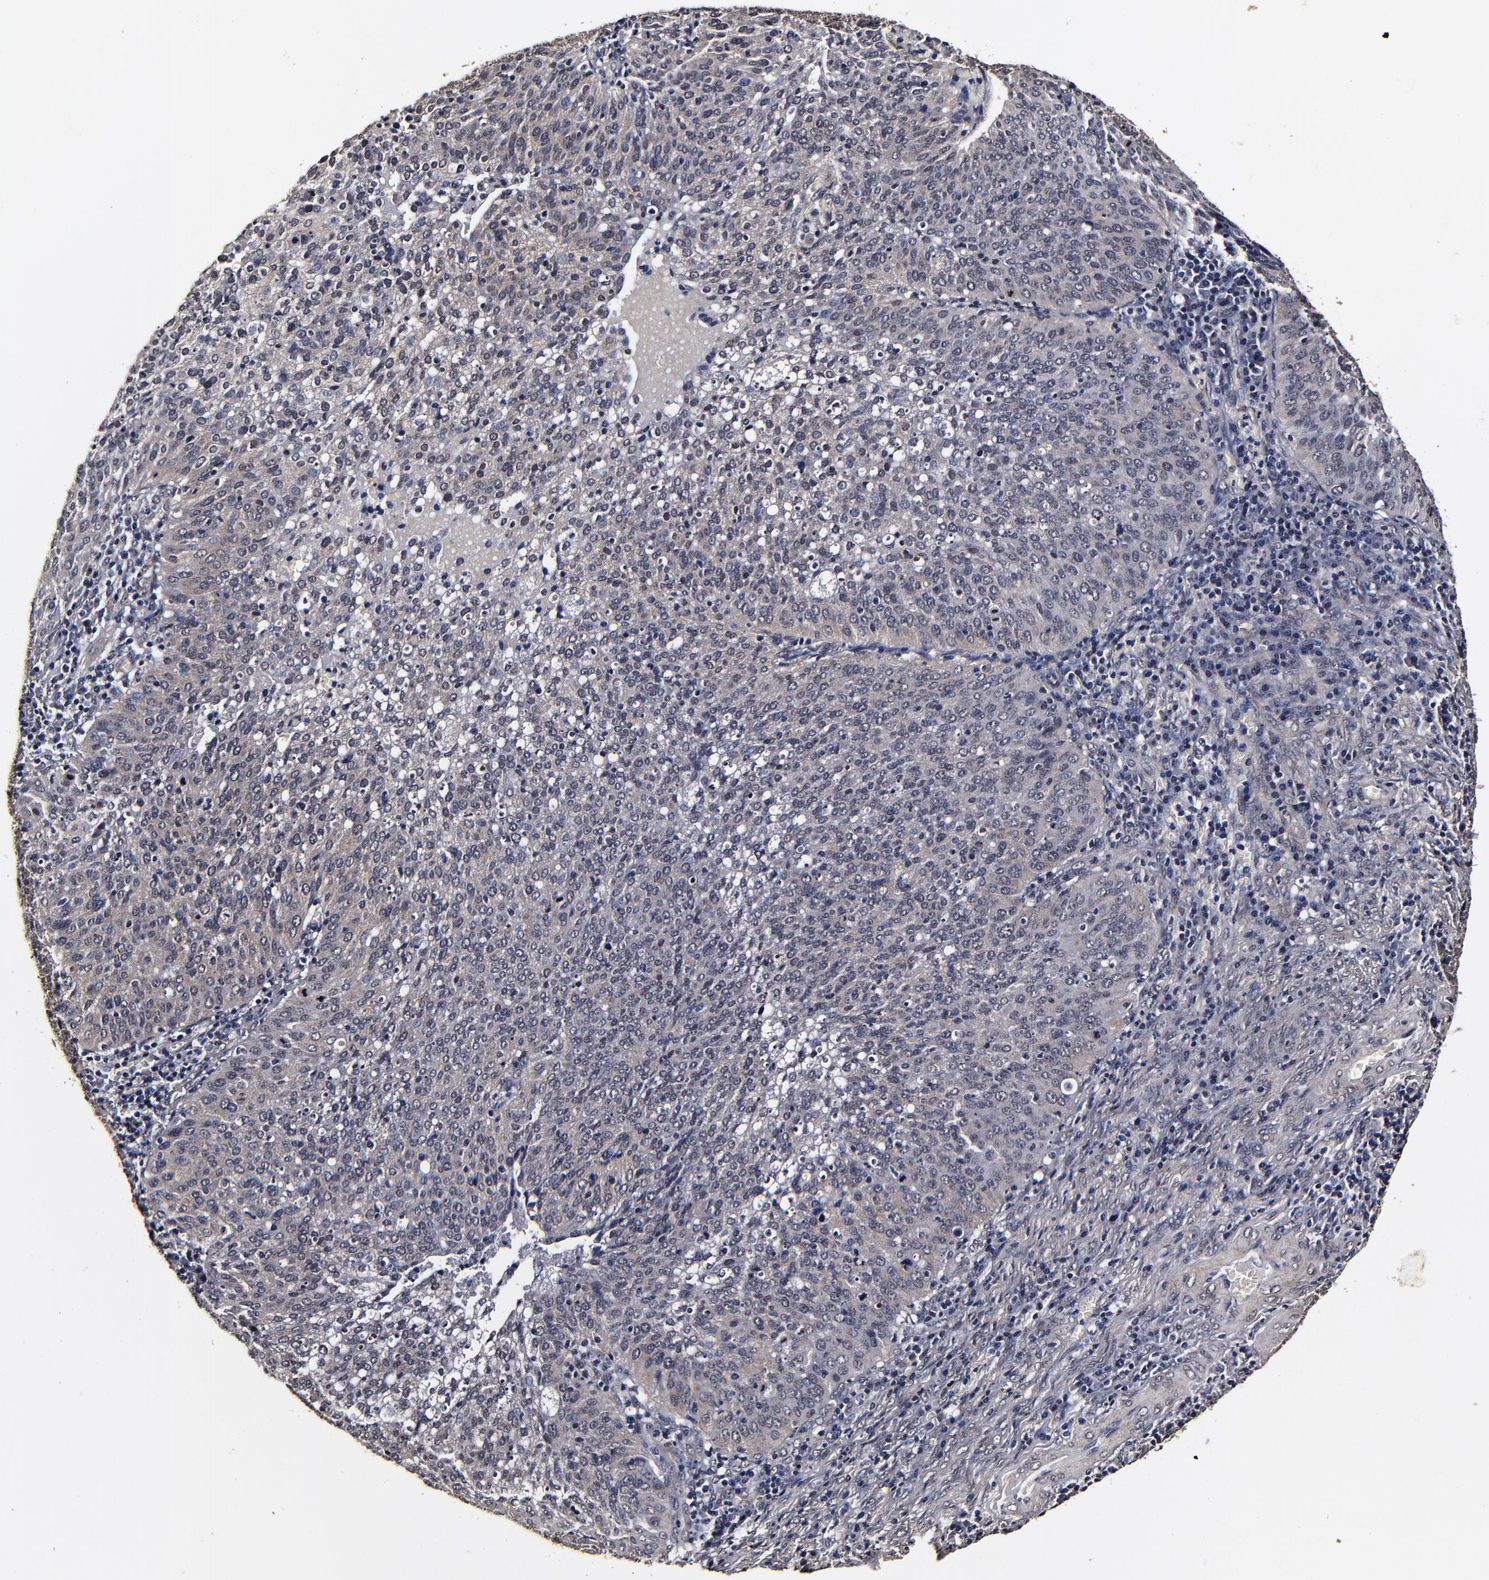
{"staining": {"intensity": "weak", "quantity": "25%-75%", "location": "cytoplasmic/membranous"}, "tissue": "cervical cancer", "cell_type": "Tumor cells", "image_type": "cancer", "snomed": [{"axis": "morphology", "description": "Squamous cell carcinoma, NOS"}, {"axis": "topography", "description": "Cervix"}], "caption": "This is an image of immunohistochemistry (IHC) staining of squamous cell carcinoma (cervical), which shows weak positivity in the cytoplasmic/membranous of tumor cells.", "gene": "MMP15", "patient": {"sex": "female", "age": 39}}